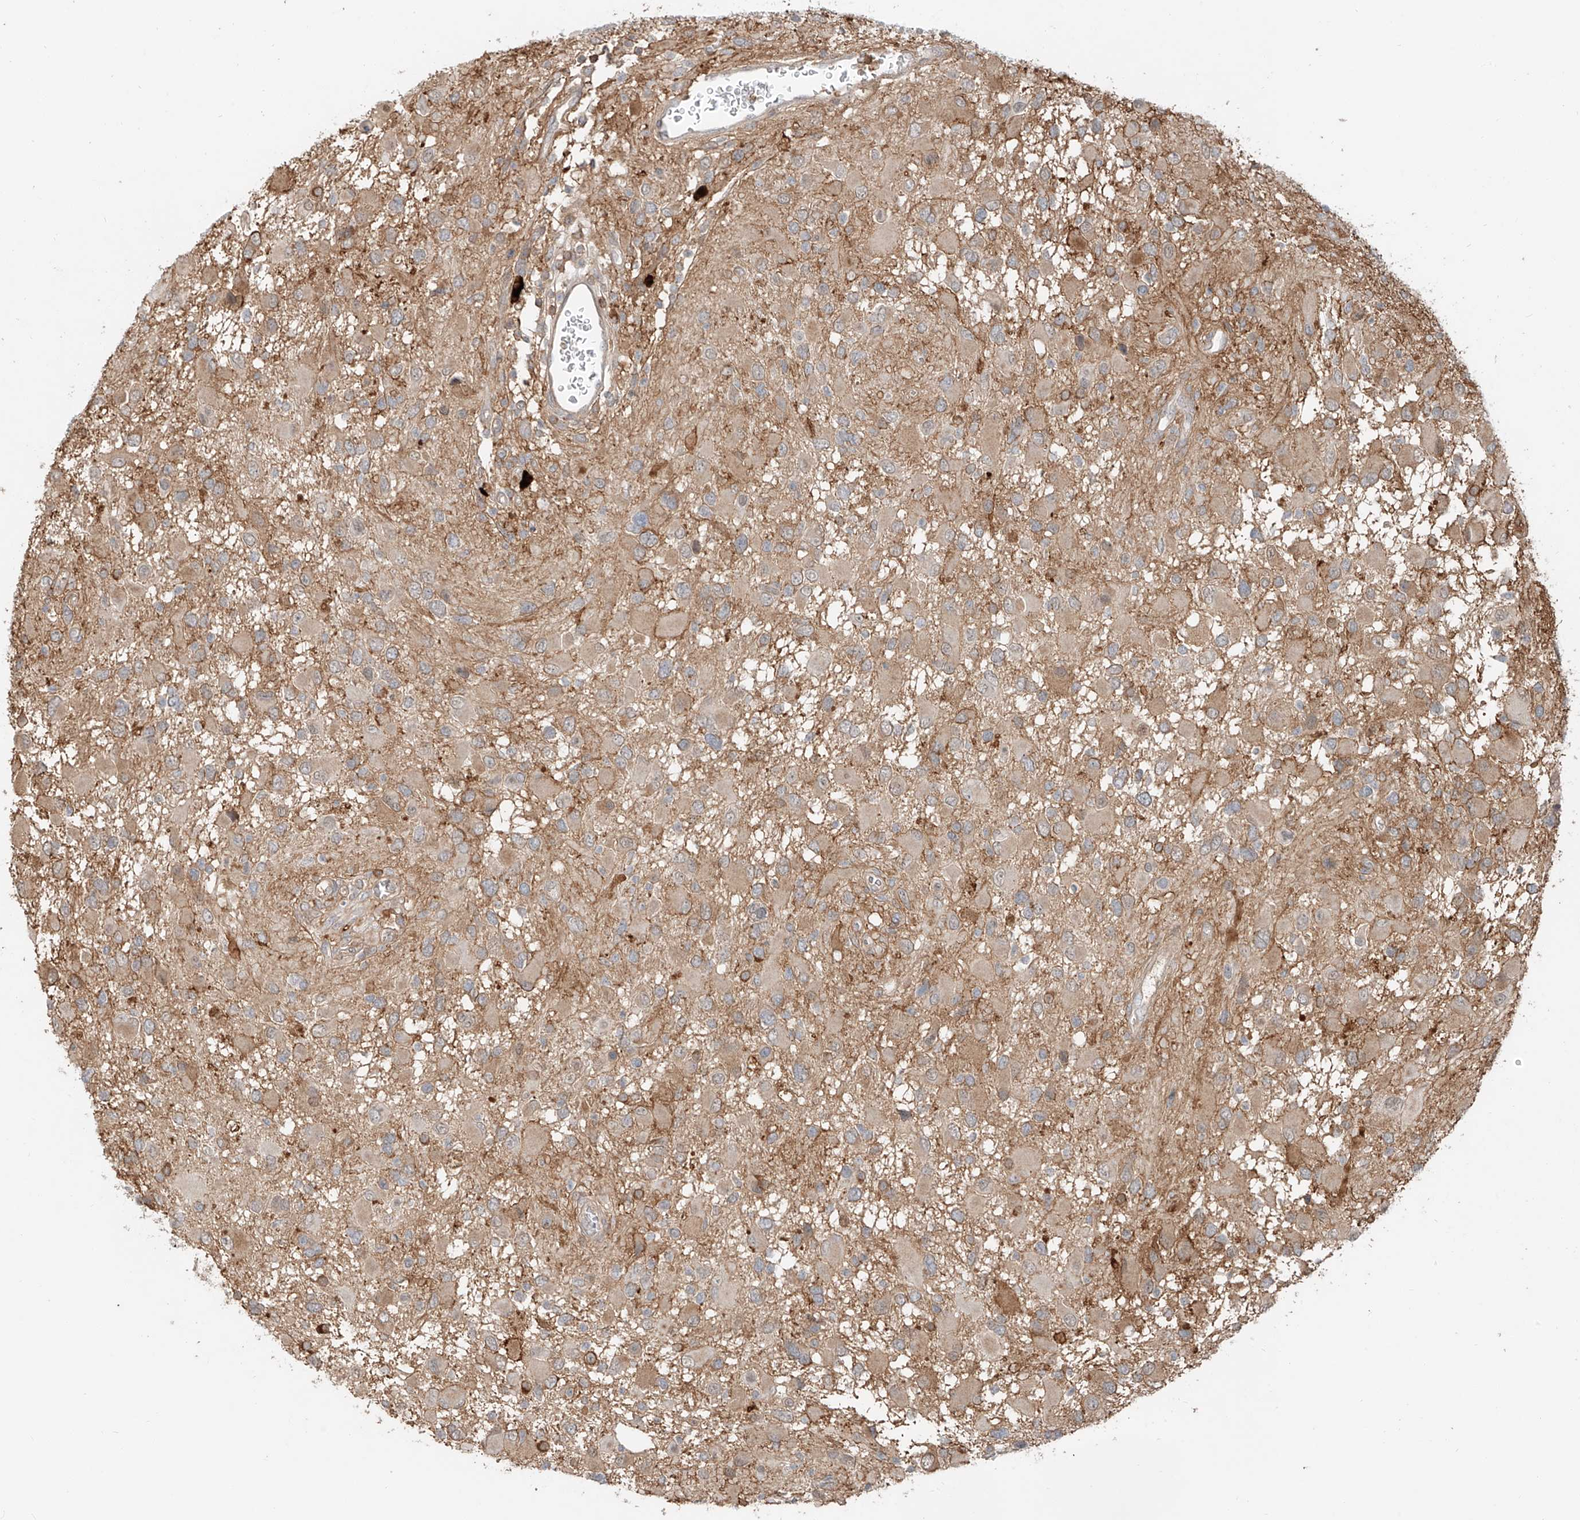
{"staining": {"intensity": "weak", "quantity": "<25%", "location": "cytoplasmic/membranous"}, "tissue": "glioma", "cell_type": "Tumor cells", "image_type": "cancer", "snomed": [{"axis": "morphology", "description": "Glioma, malignant, High grade"}, {"axis": "topography", "description": "Brain"}], "caption": "The photomicrograph exhibits no staining of tumor cells in high-grade glioma (malignant).", "gene": "CEP162", "patient": {"sex": "male", "age": 53}}